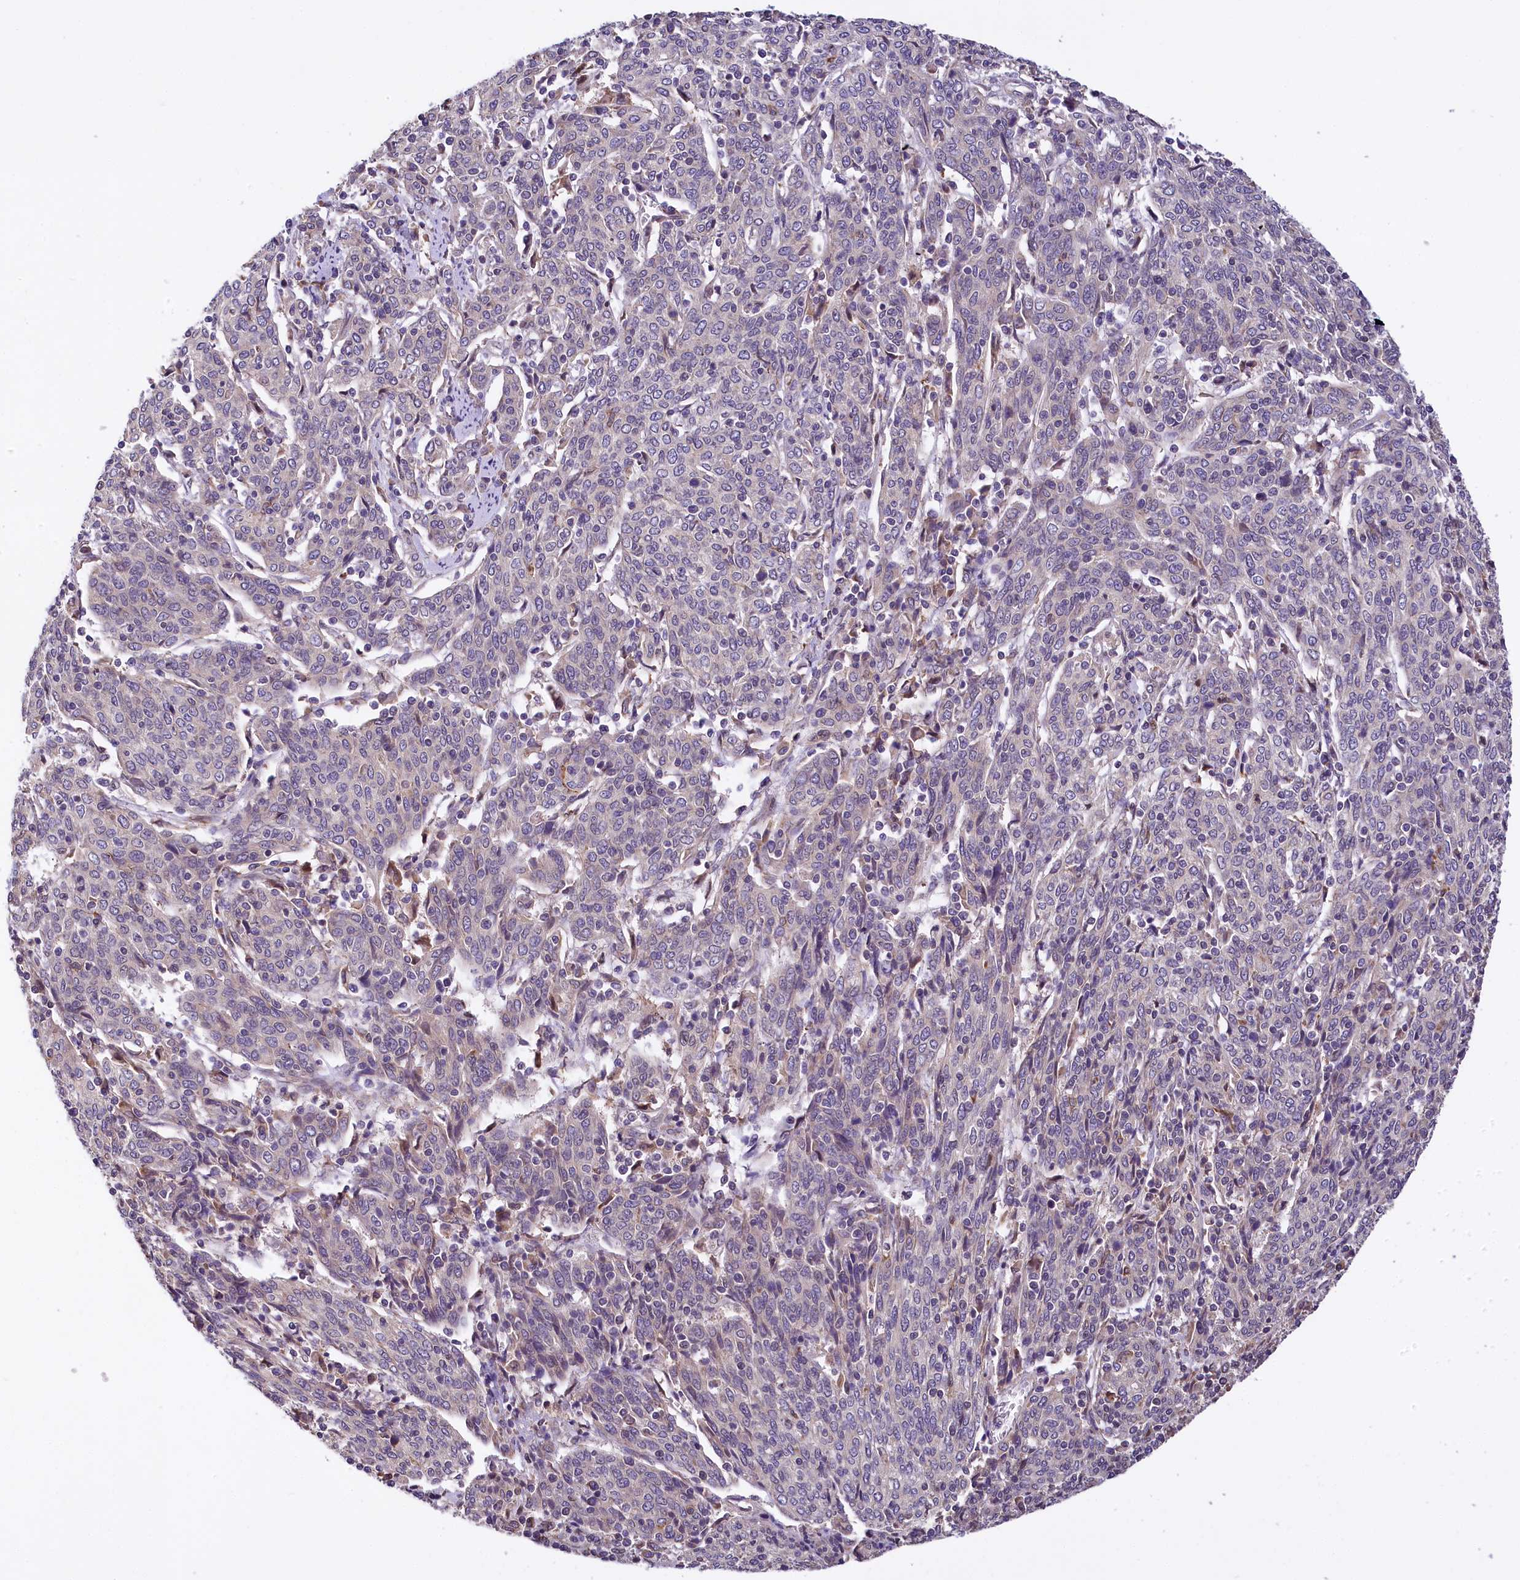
{"staining": {"intensity": "moderate", "quantity": "25%-75%", "location": "cytoplasmic/membranous"}, "tissue": "cervical cancer", "cell_type": "Tumor cells", "image_type": "cancer", "snomed": [{"axis": "morphology", "description": "Squamous cell carcinoma, NOS"}, {"axis": "topography", "description": "Cervix"}], "caption": "Protein staining exhibits moderate cytoplasmic/membranous positivity in about 25%-75% of tumor cells in cervical cancer.", "gene": "SUPV3L1", "patient": {"sex": "female", "age": 67}}